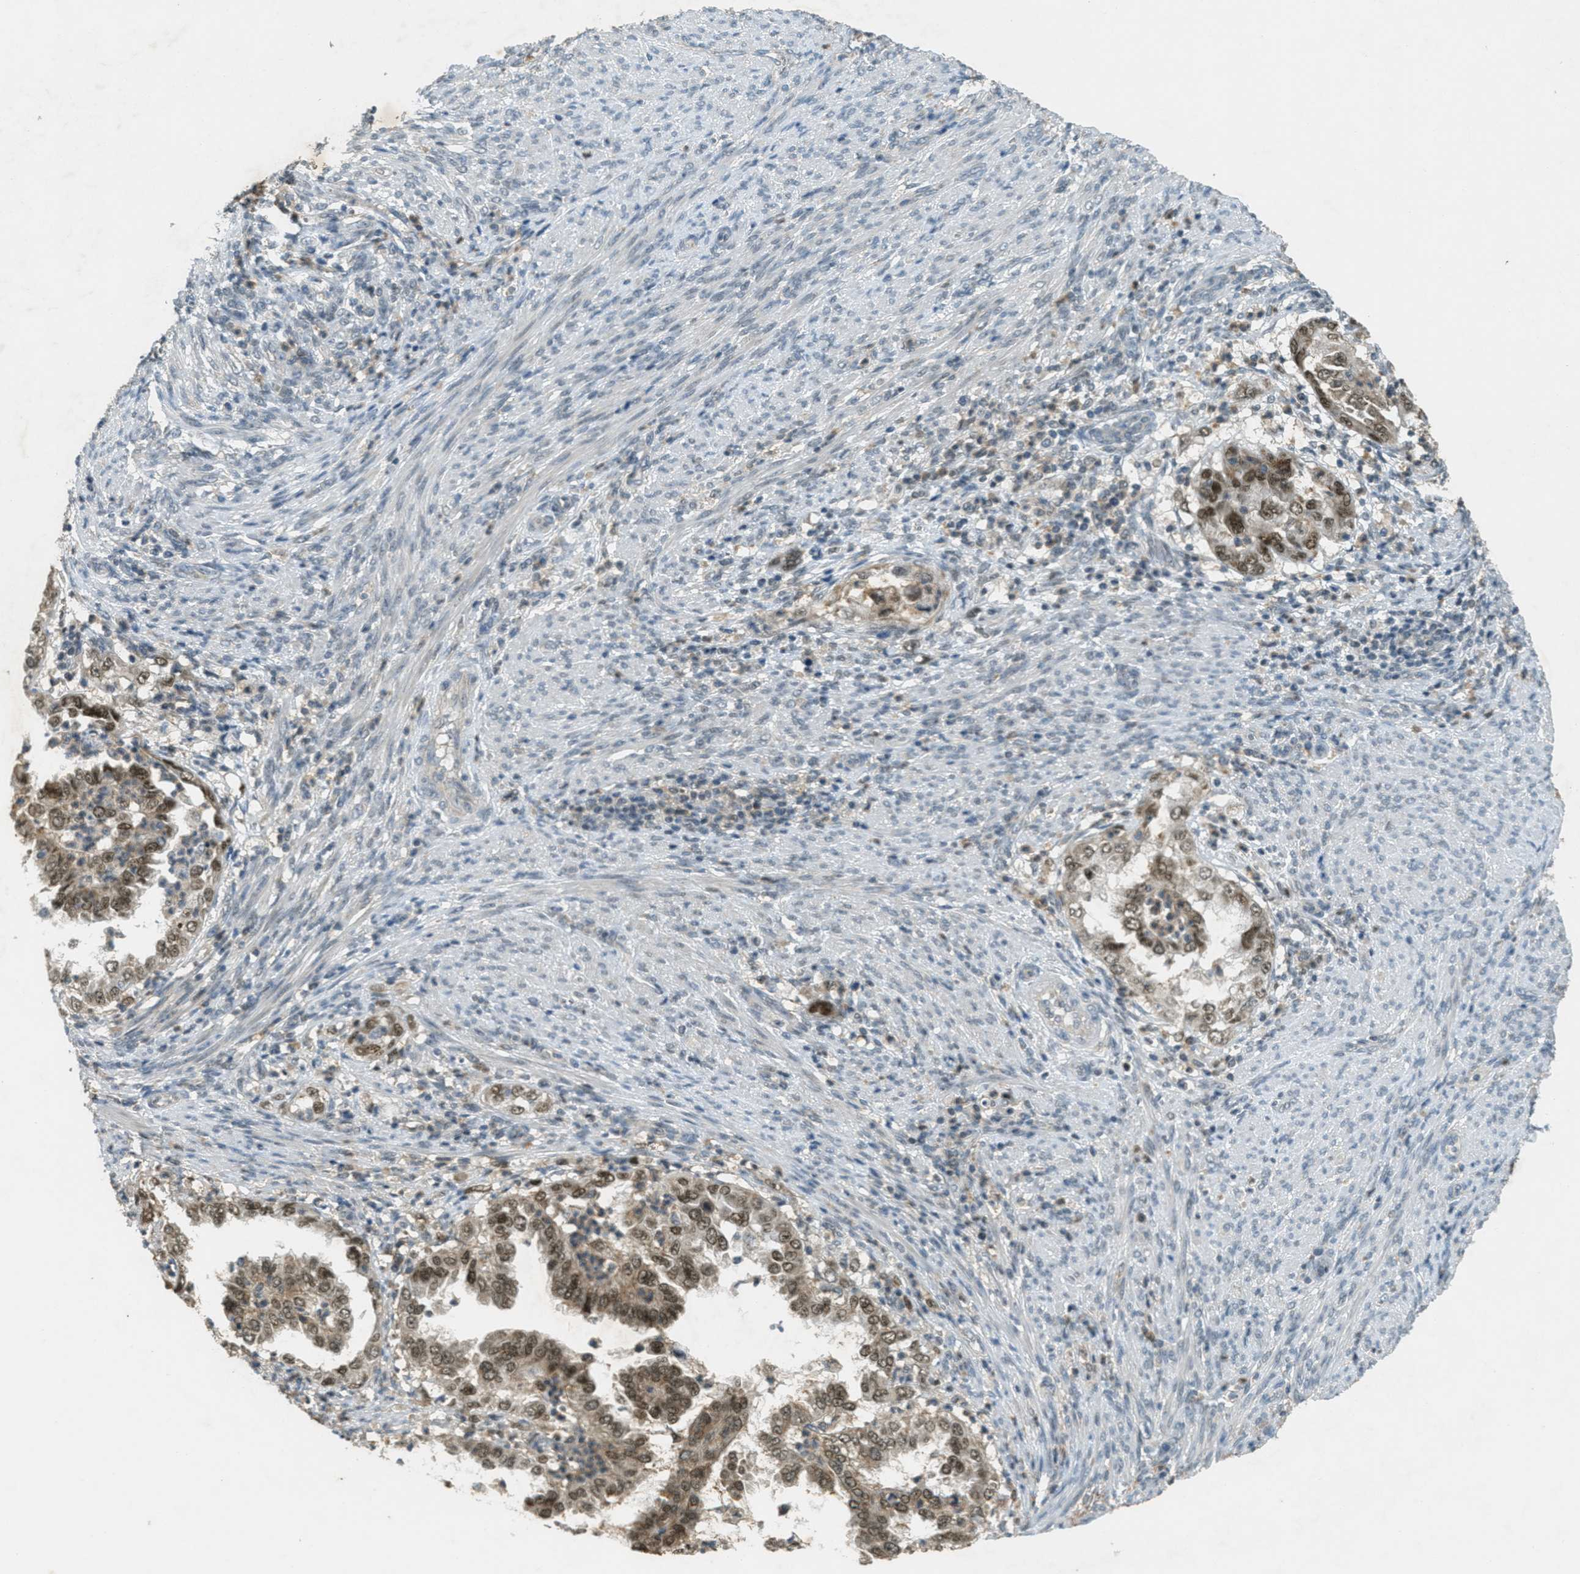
{"staining": {"intensity": "strong", "quantity": ">75%", "location": "cytoplasmic/membranous,nuclear"}, "tissue": "endometrial cancer", "cell_type": "Tumor cells", "image_type": "cancer", "snomed": [{"axis": "morphology", "description": "Adenocarcinoma, NOS"}, {"axis": "topography", "description": "Endometrium"}], "caption": "Immunohistochemistry photomicrograph of neoplastic tissue: human endometrial cancer stained using immunohistochemistry (IHC) exhibits high levels of strong protein expression localized specifically in the cytoplasmic/membranous and nuclear of tumor cells, appearing as a cytoplasmic/membranous and nuclear brown color.", "gene": "TCF20", "patient": {"sex": "female", "age": 85}}